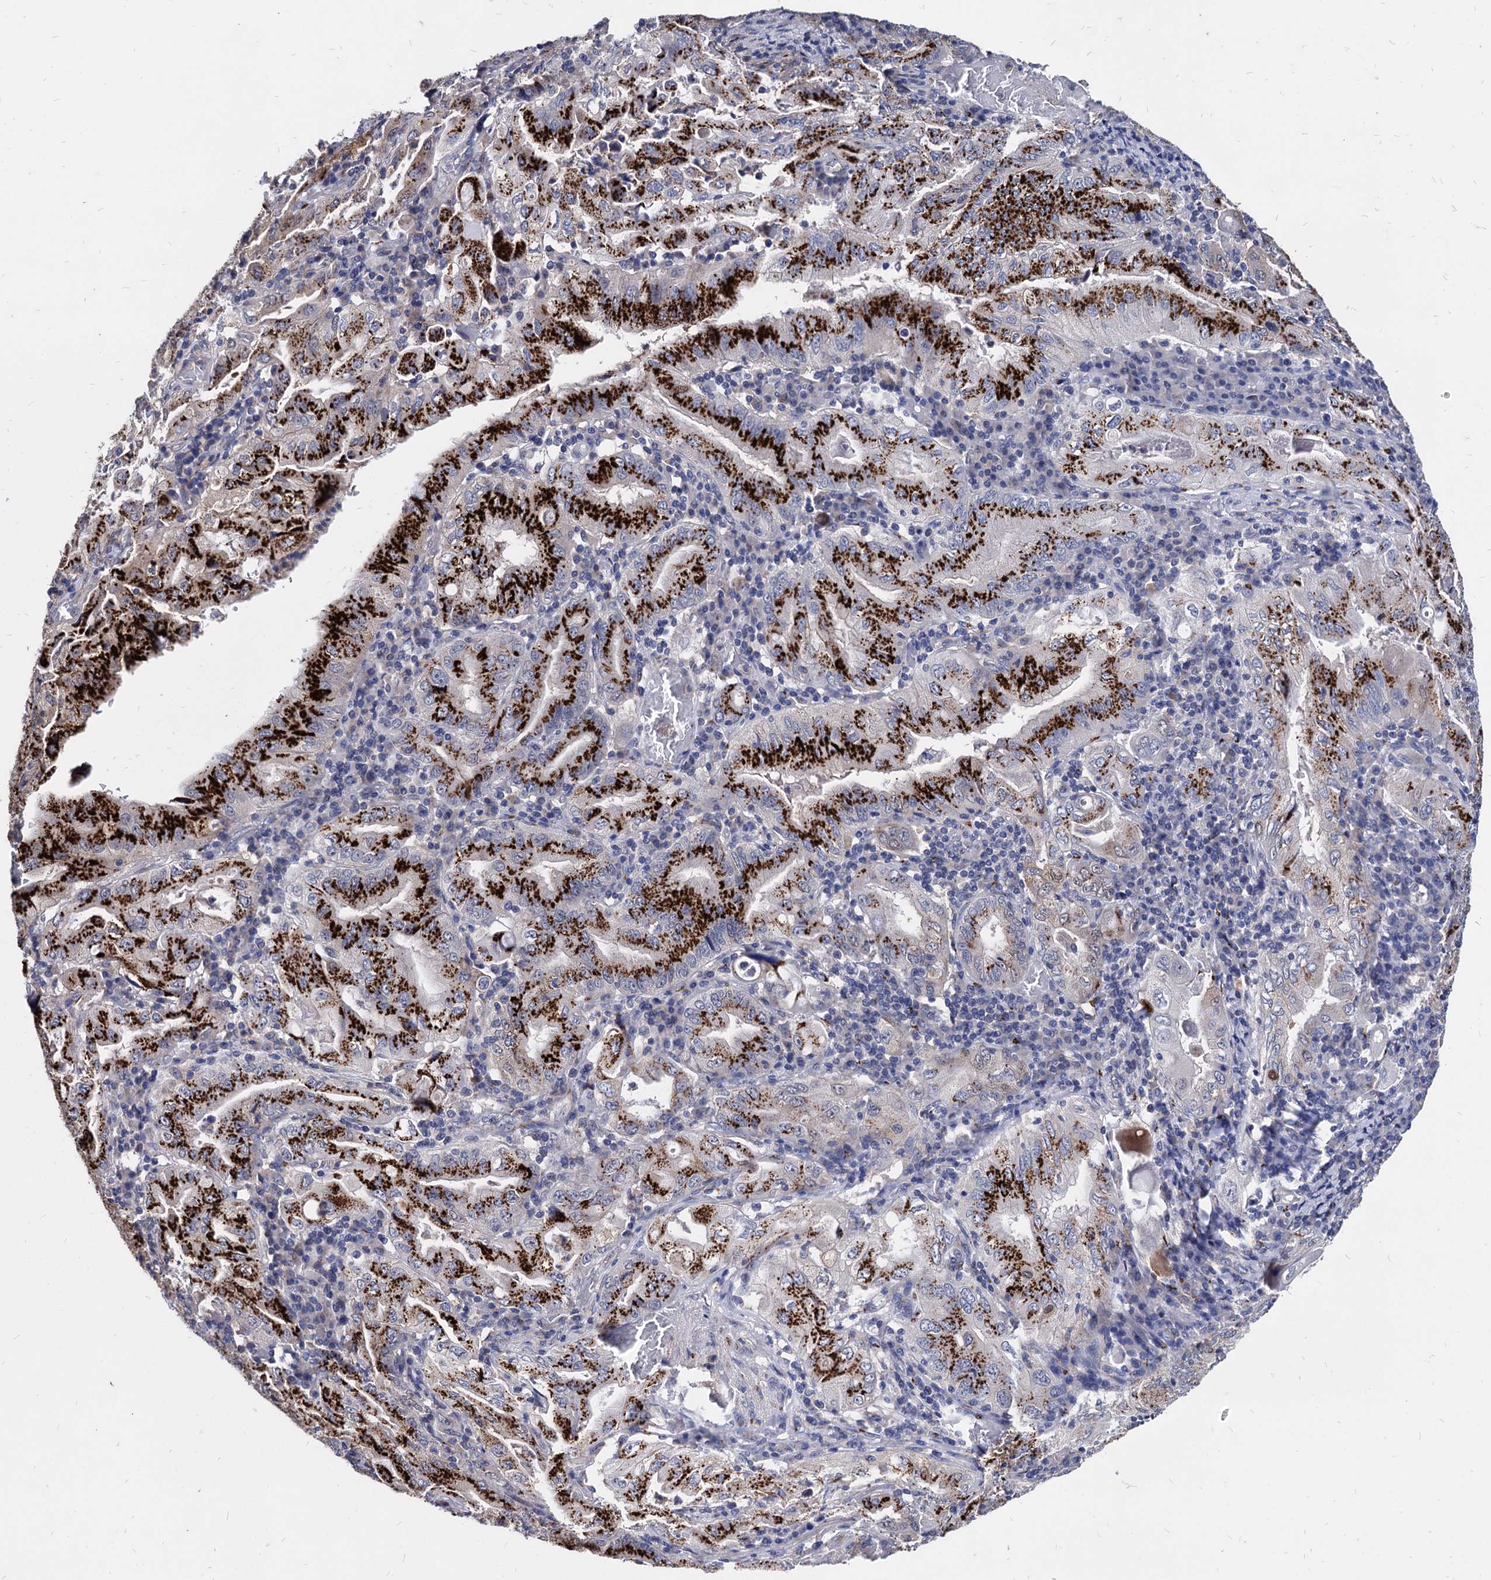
{"staining": {"intensity": "strong", "quantity": ">75%", "location": "cytoplasmic/membranous"}, "tissue": "stomach cancer", "cell_type": "Tumor cells", "image_type": "cancer", "snomed": [{"axis": "morphology", "description": "Normal tissue, NOS"}, {"axis": "morphology", "description": "Adenocarcinoma, NOS"}, {"axis": "topography", "description": "Esophagus"}, {"axis": "topography", "description": "Stomach, upper"}, {"axis": "topography", "description": "Peripheral nerve tissue"}], "caption": "Human adenocarcinoma (stomach) stained for a protein (brown) demonstrates strong cytoplasmic/membranous positive expression in about >75% of tumor cells.", "gene": "ESD", "patient": {"sex": "male", "age": 62}}